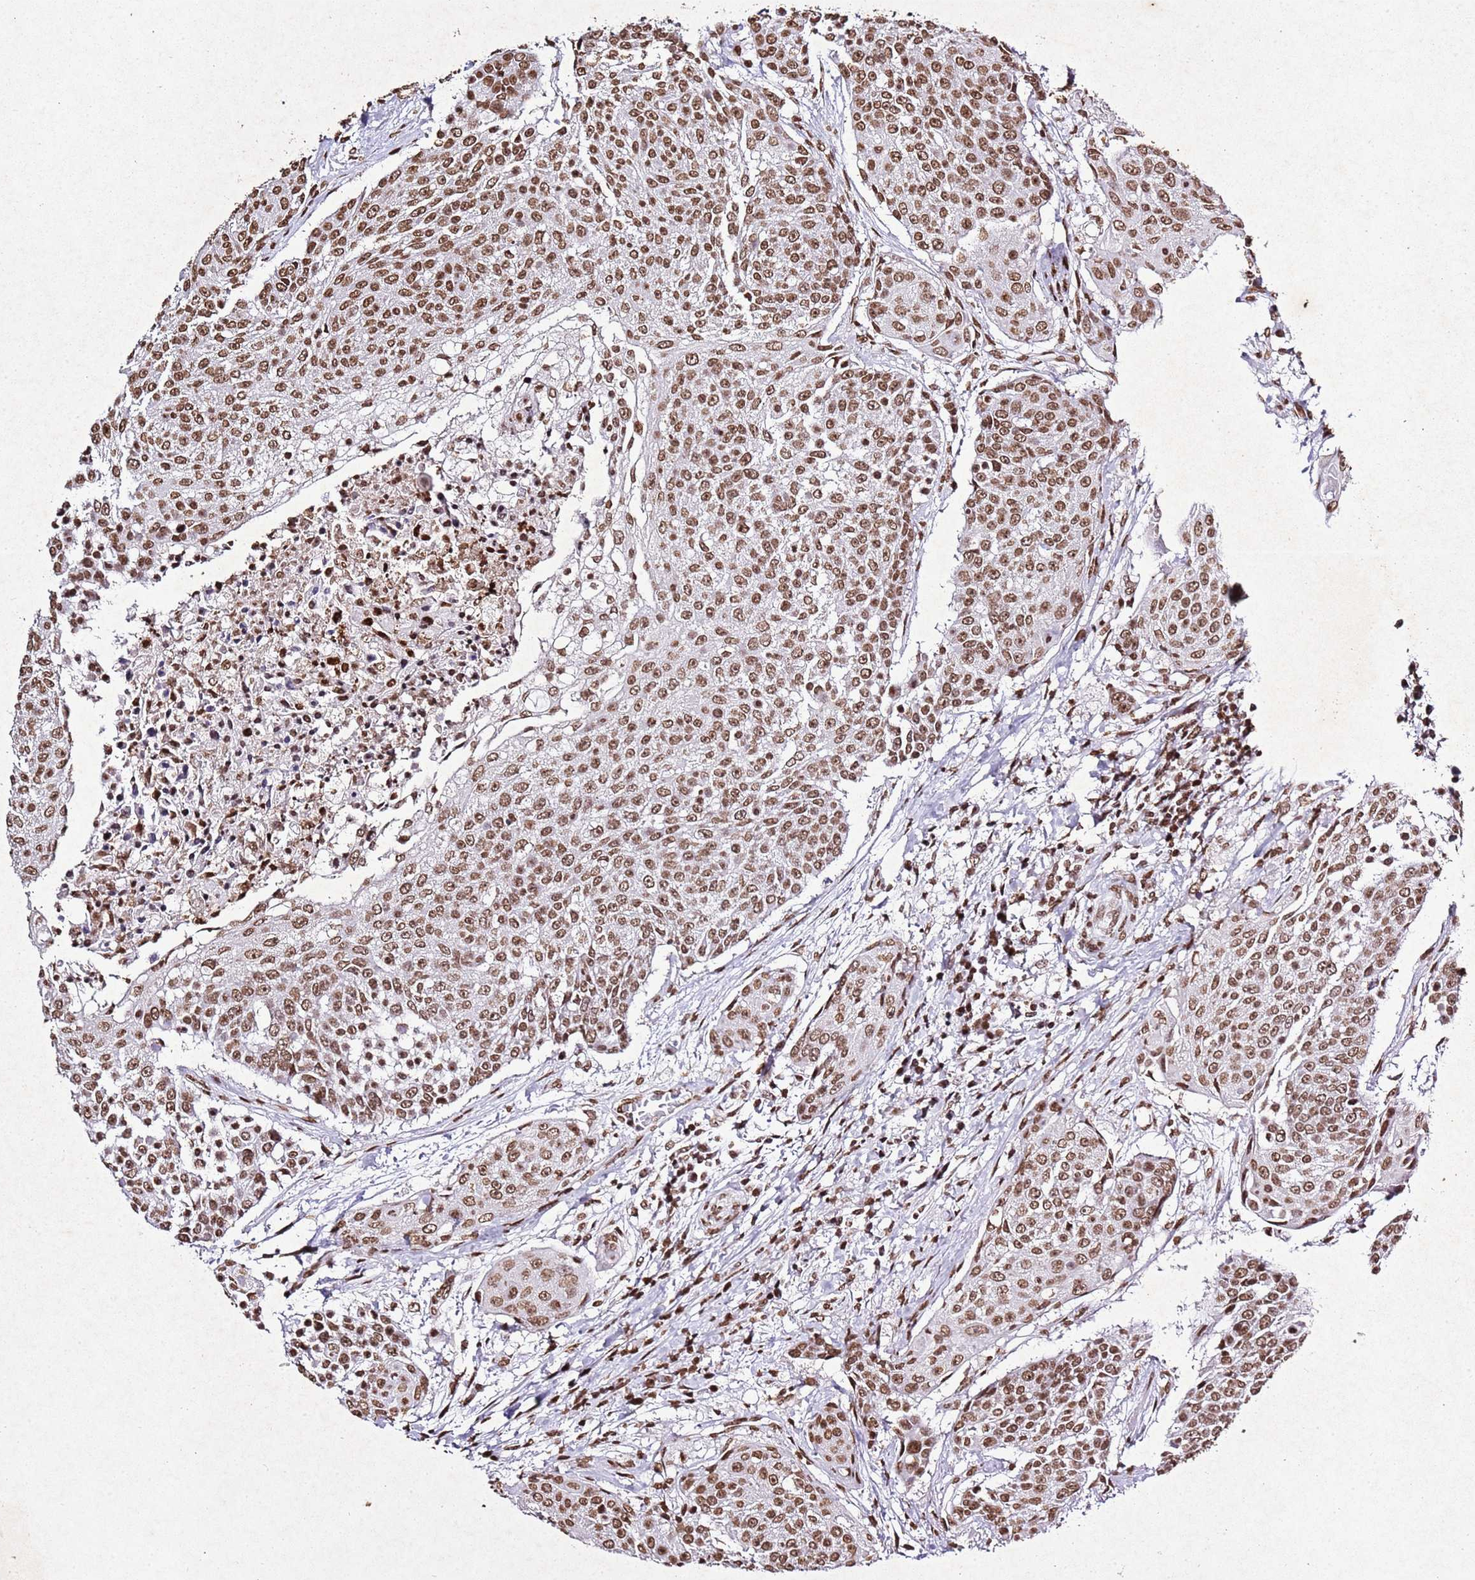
{"staining": {"intensity": "moderate", "quantity": ">75%", "location": "nuclear"}, "tissue": "urothelial cancer", "cell_type": "Tumor cells", "image_type": "cancer", "snomed": [{"axis": "morphology", "description": "Urothelial carcinoma, High grade"}, {"axis": "topography", "description": "Urinary bladder"}], "caption": "Immunohistochemical staining of high-grade urothelial carcinoma exhibits medium levels of moderate nuclear protein staining in about >75% of tumor cells.", "gene": "BMAL1", "patient": {"sex": "female", "age": 63}}